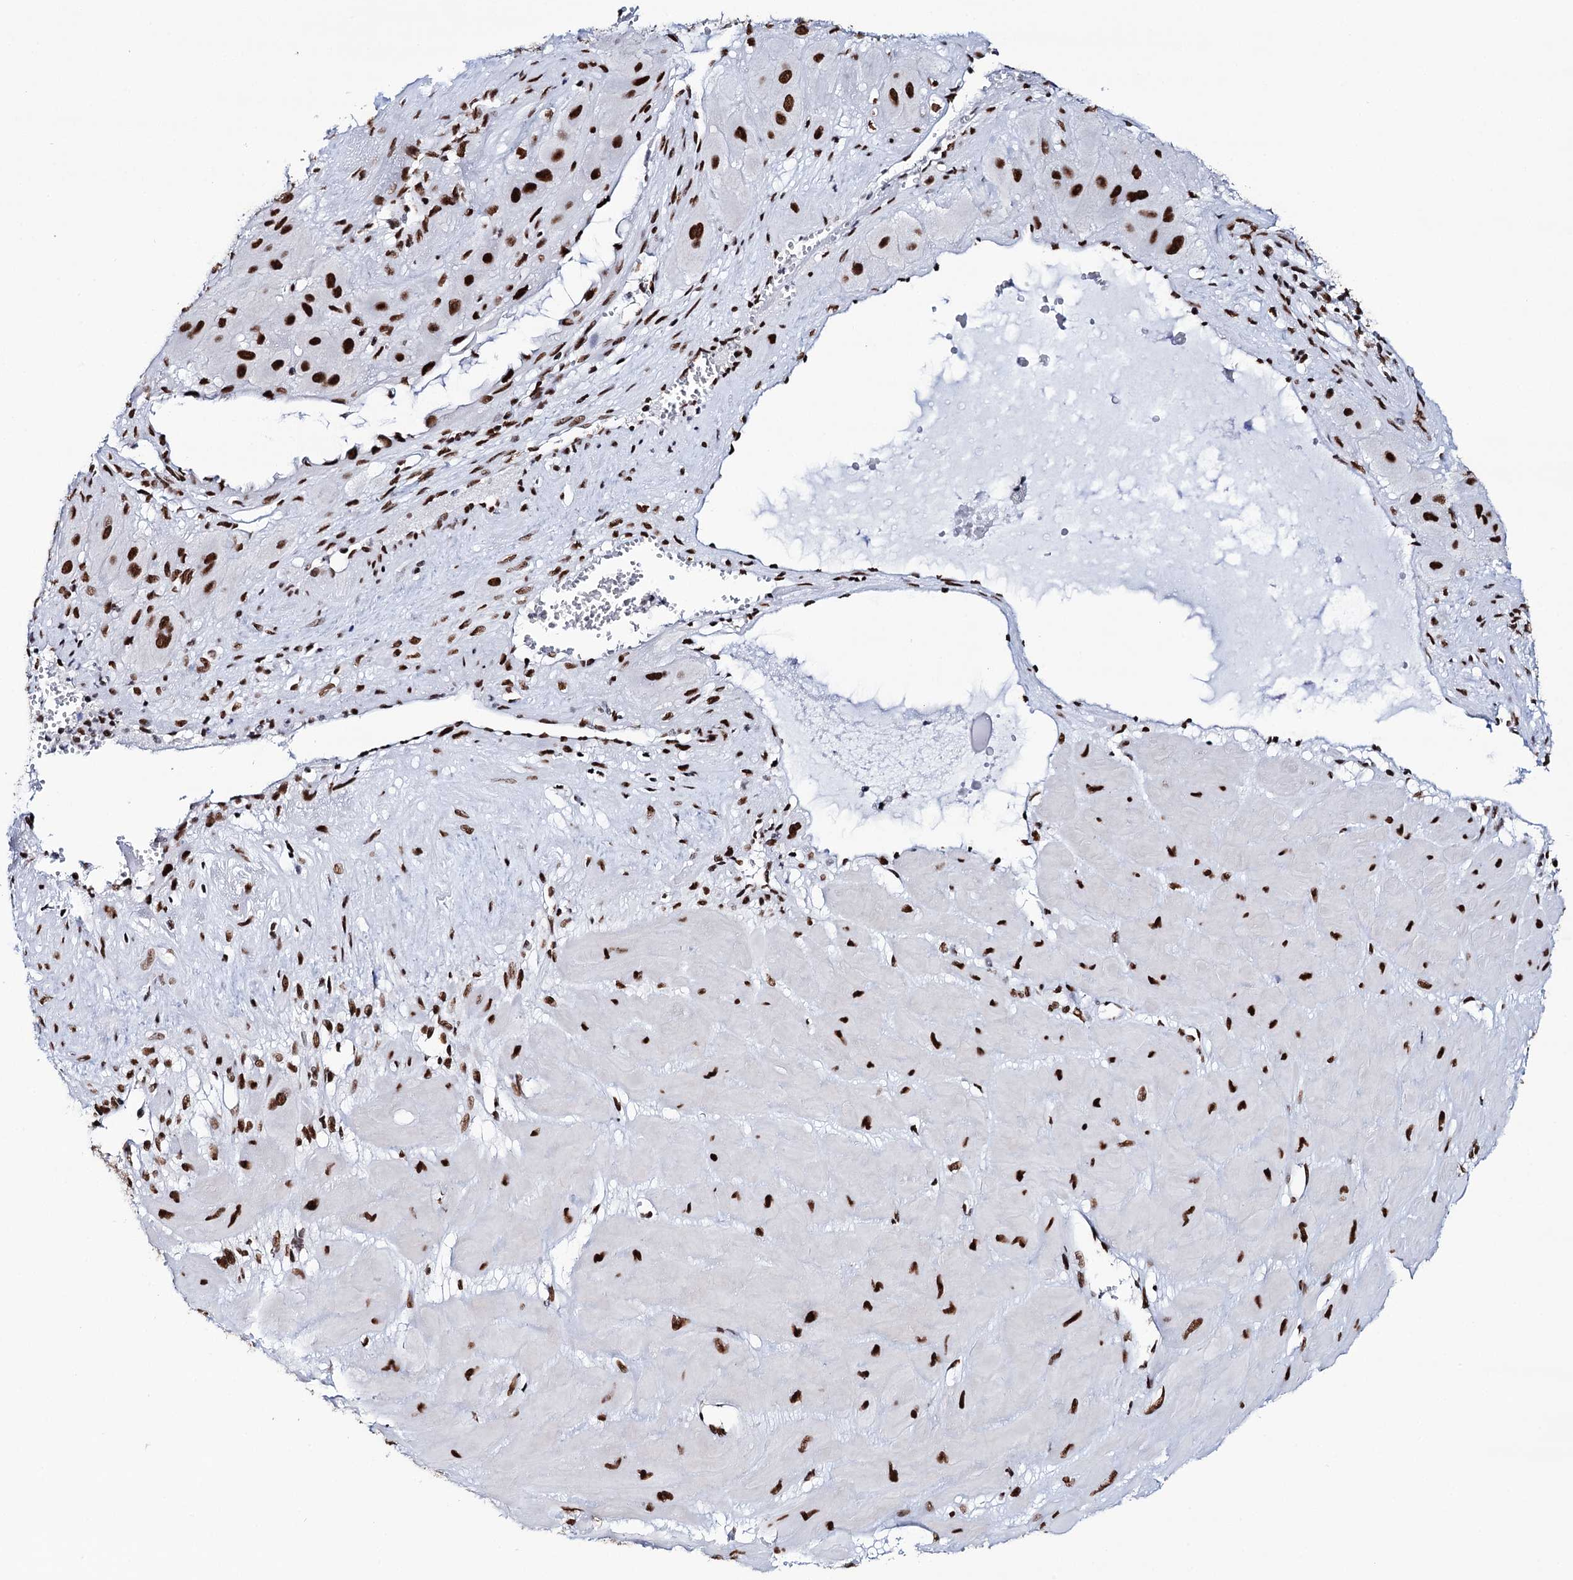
{"staining": {"intensity": "strong", "quantity": ">75%", "location": "nuclear"}, "tissue": "cervical cancer", "cell_type": "Tumor cells", "image_type": "cancer", "snomed": [{"axis": "morphology", "description": "Squamous cell carcinoma, NOS"}, {"axis": "topography", "description": "Cervix"}], "caption": "The image shows immunohistochemical staining of cervical squamous cell carcinoma. There is strong nuclear positivity is seen in about >75% of tumor cells. The protein is stained brown, and the nuclei are stained in blue (DAB IHC with brightfield microscopy, high magnification).", "gene": "MATR3", "patient": {"sex": "female", "age": 34}}